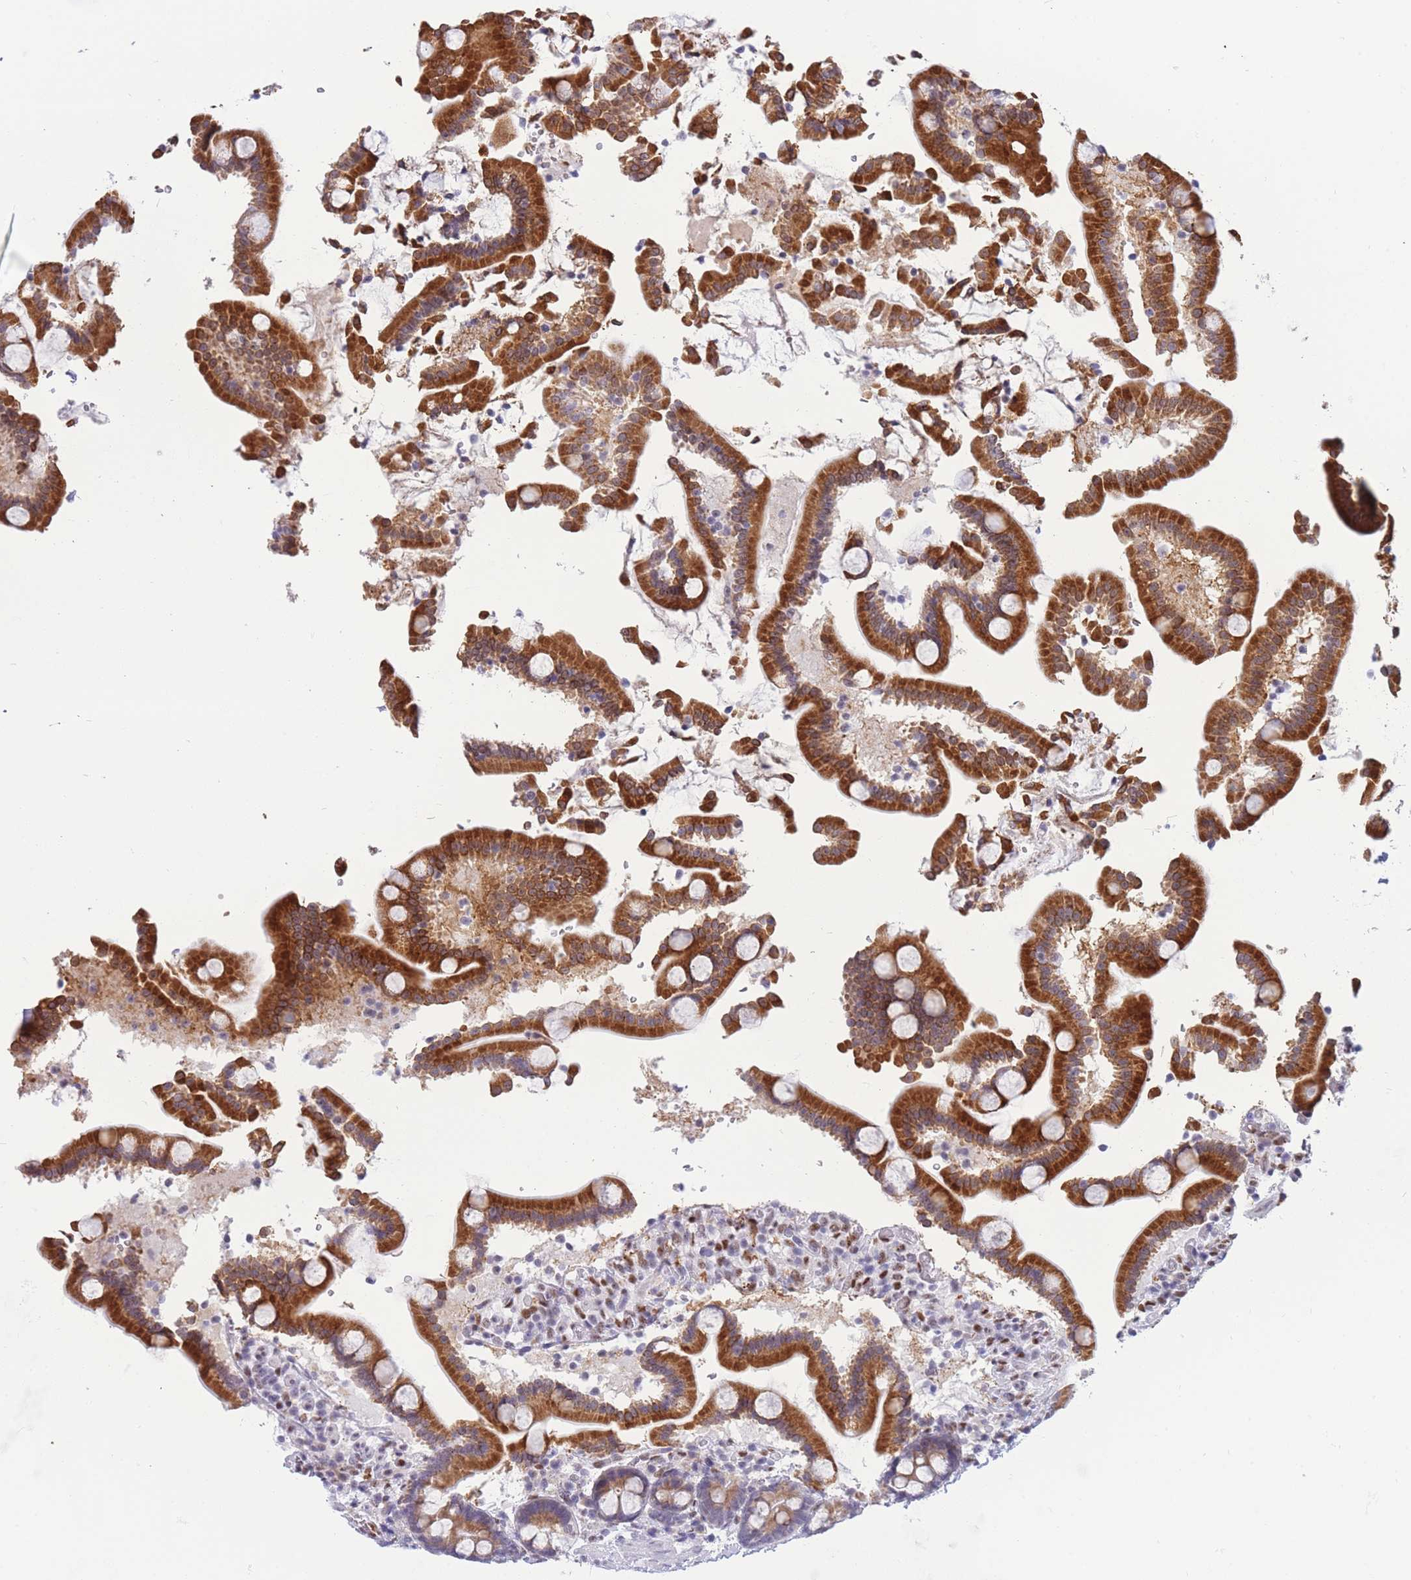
{"staining": {"intensity": "strong", "quantity": ">75%", "location": "cytoplasmic/membranous"}, "tissue": "duodenum", "cell_type": "Glandular cells", "image_type": "normal", "snomed": [{"axis": "morphology", "description": "Normal tissue, NOS"}, {"axis": "topography", "description": "Duodenum"}], "caption": "The micrograph shows staining of unremarkable duodenum, revealing strong cytoplasmic/membranous protein expression (brown color) within glandular cells. The protein is stained brown, and the nuclei are stained in blue (DAB IHC with brightfield microscopy, high magnification).", "gene": "FAM153A", "patient": {"sex": "male", "age": 55}}